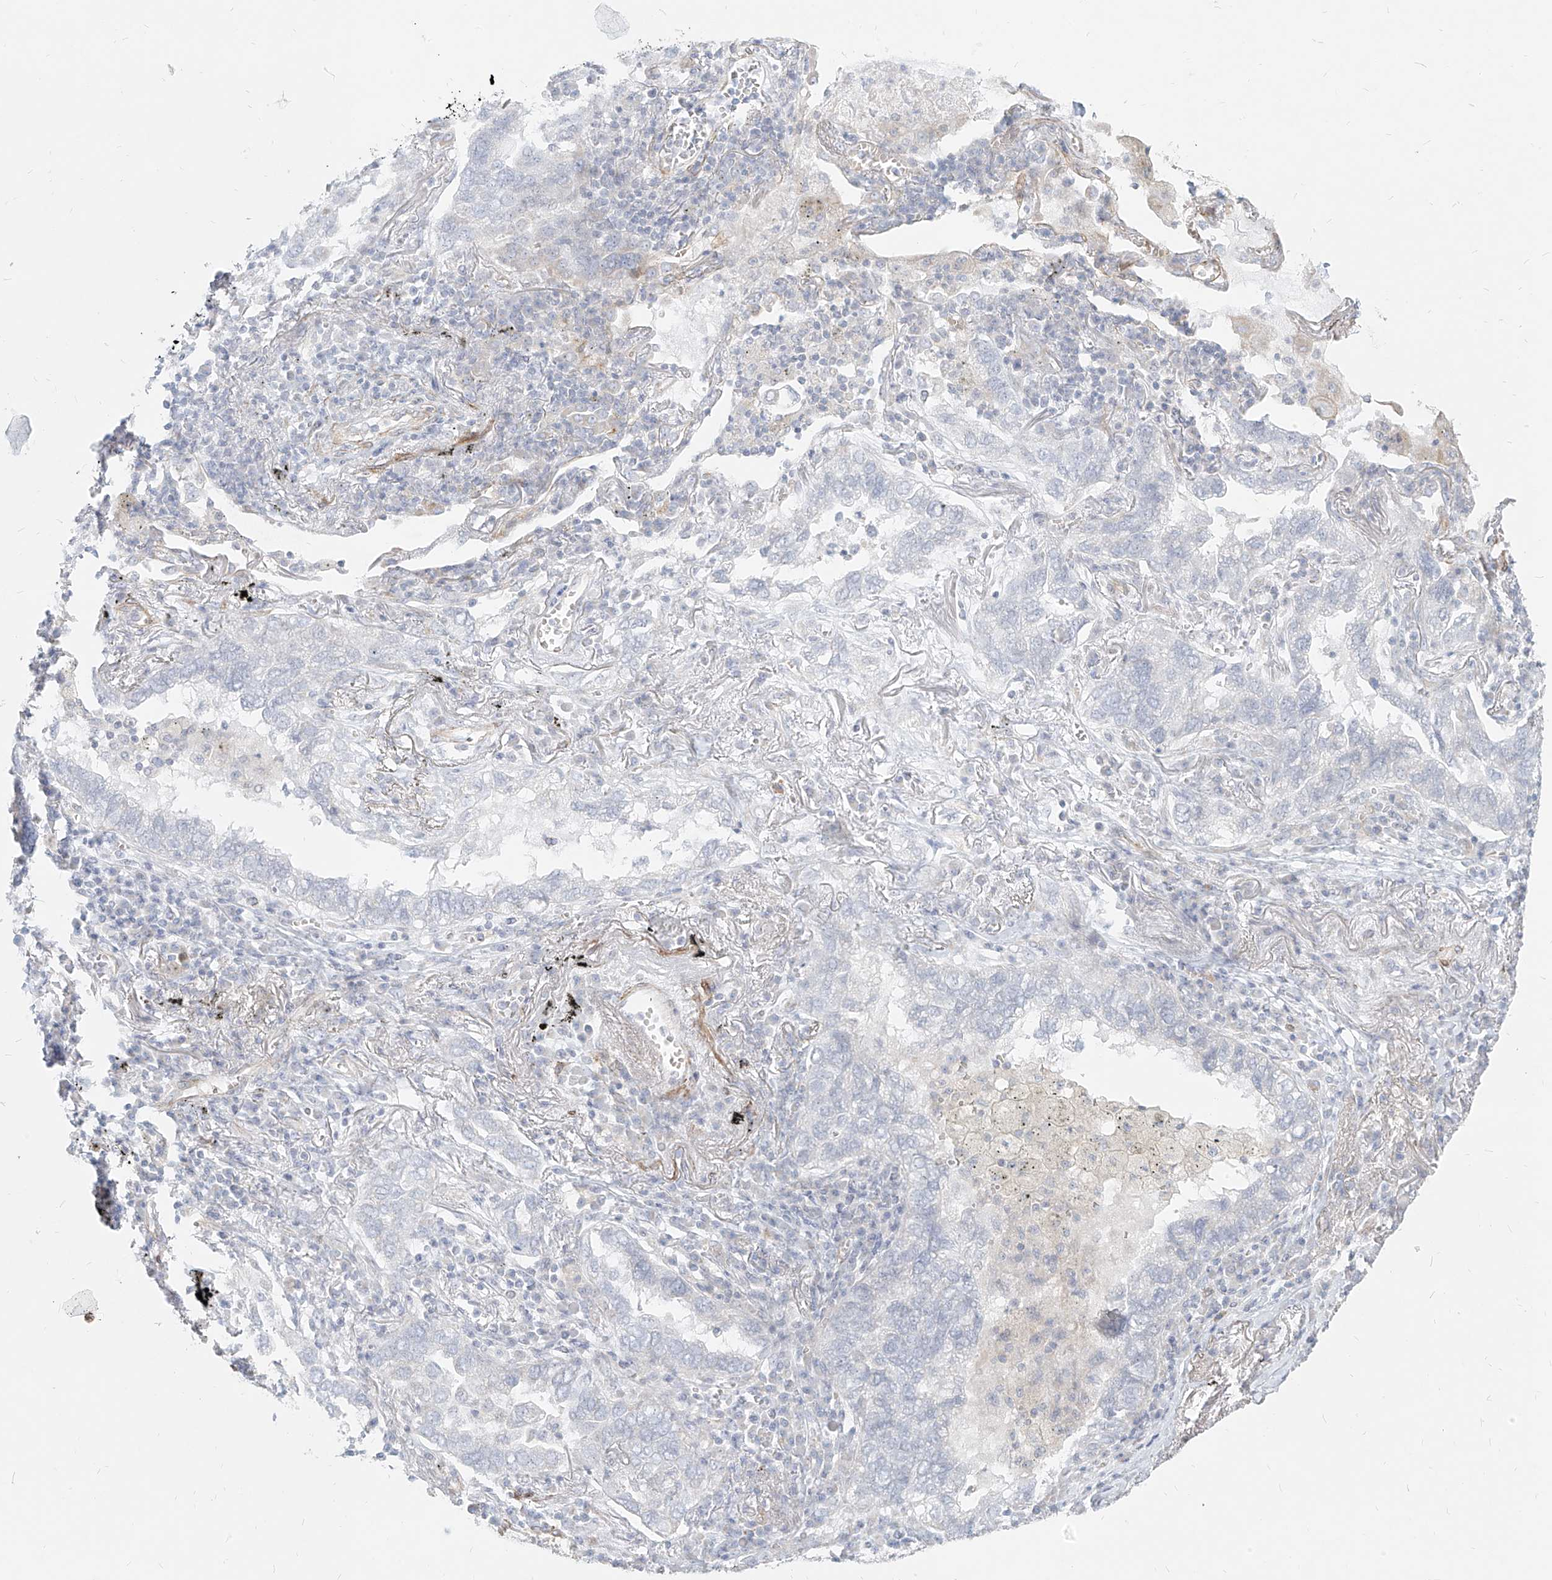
{"staining": {"intensity": "negative", "quantity": "none", "location": "none"}, "tissue": "lung cancer", "cell_type": "Tumor cells", "image_type": "cancer", "snomed": [{"axis": "morphology", "description": "Adenocarcinoma, NOS"}, {"axis": "topography", "description": "Lung"}], "caption": "A high-resolution image shows immunohistochemistry (IHC) staining of lung cancer (adenocarcinoma), which reveals no significant positivity in tumor cells.", "gene": "ITPKB", "patient": {"sex": "male", "age": 65}}